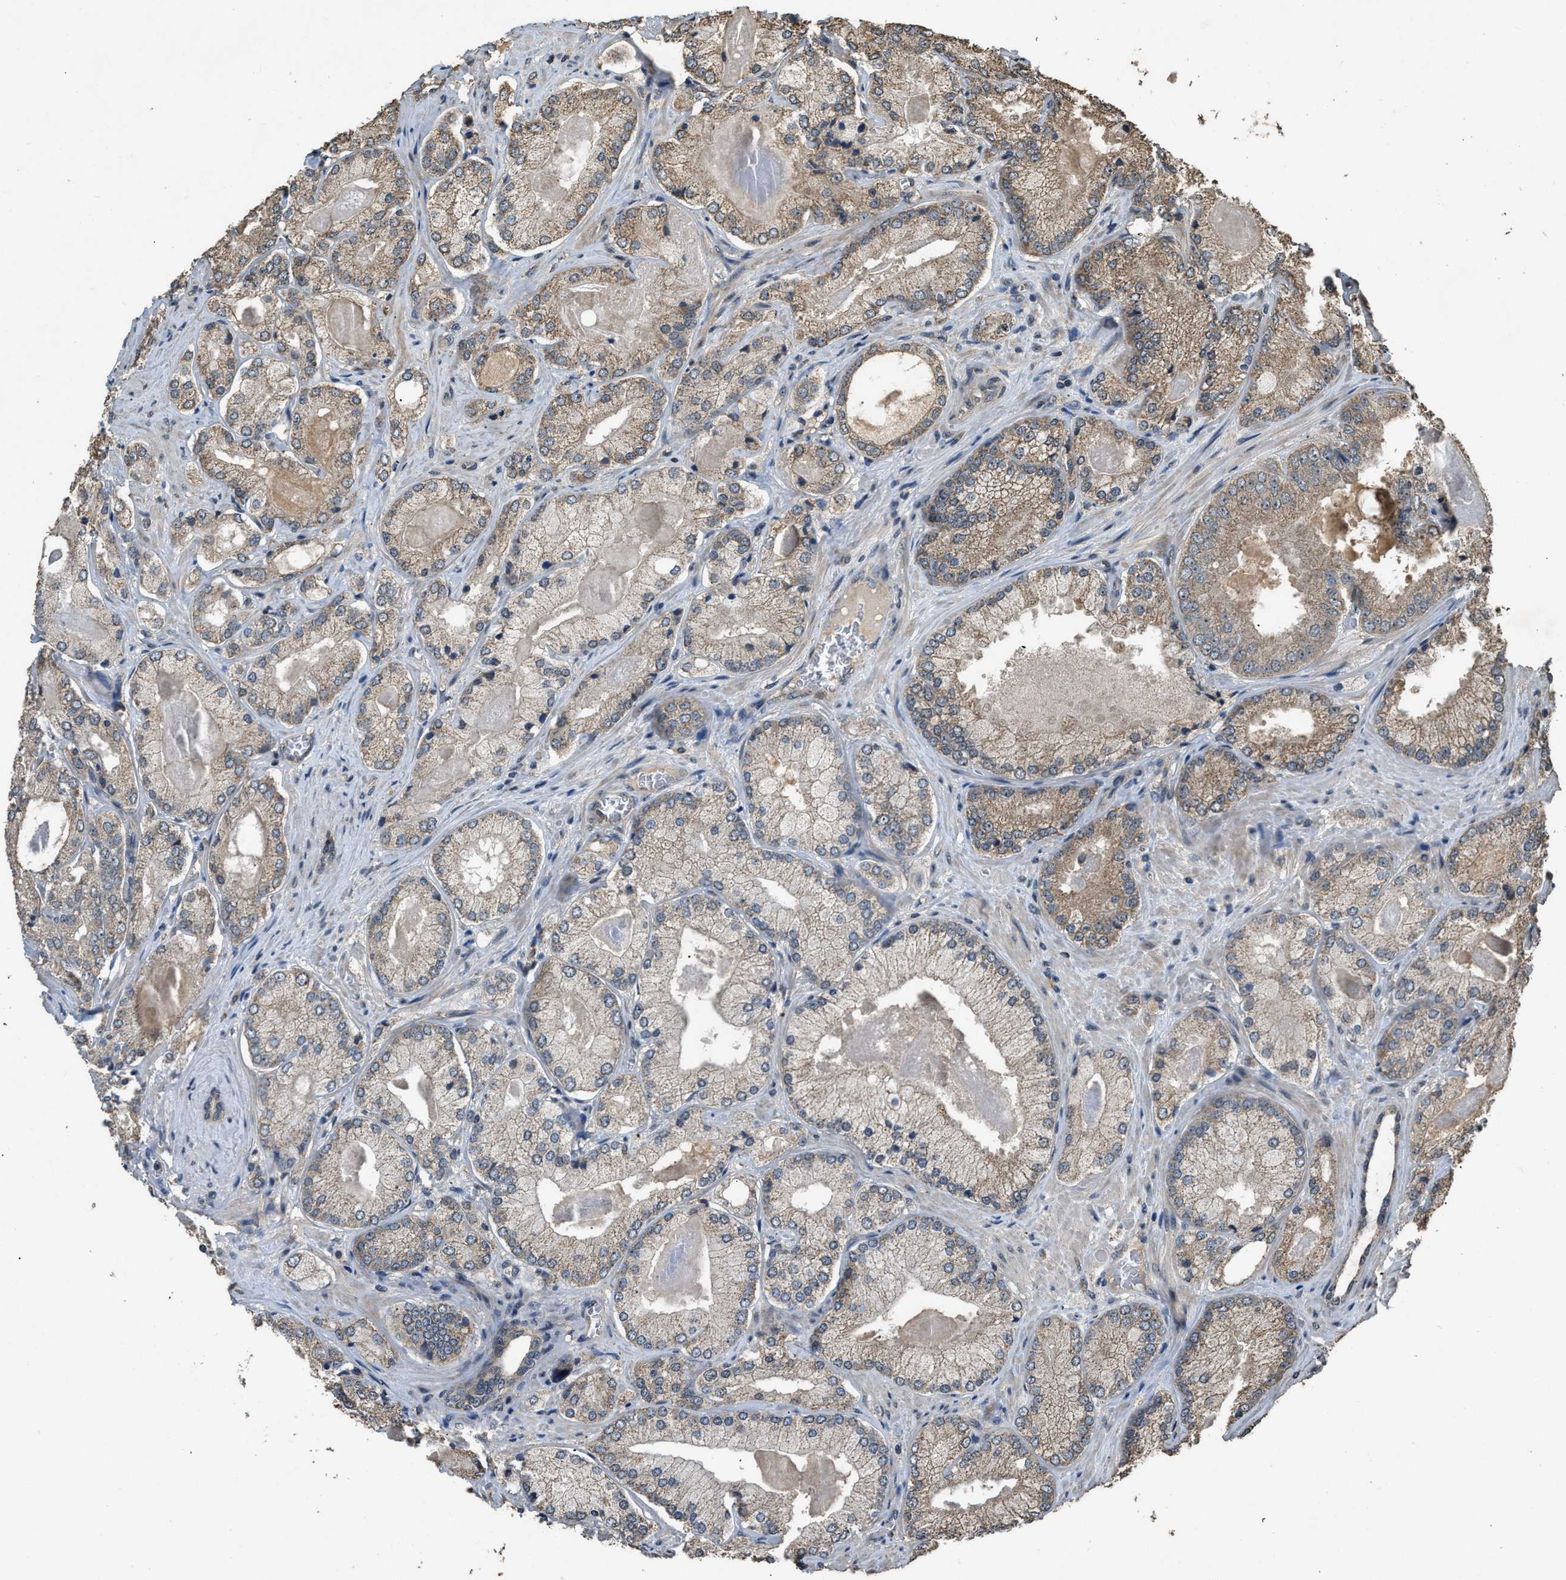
{"staining": {"intensity": "weak", "quantity": ">75%", "location": "cytoplasmic/membranous"}, "tissue": "prostate cancer", "cell_type": "Tumor cells", "image_type": "cancer", "snomed": [{"axis": "morphology", "description": "Adenocarcinoma, Low grade"}, {"axis": "topography", "description": "Prostate"}], "caption": "This image shows immunohistochemistry staining of adenocarcinoma (low-grade) (prostate), with low weak cytoplasmic/membranous staining in approximately >75% of tumor cells.", "gene": "DENND6B", "patient": {"sex": "male", "age": 65}}